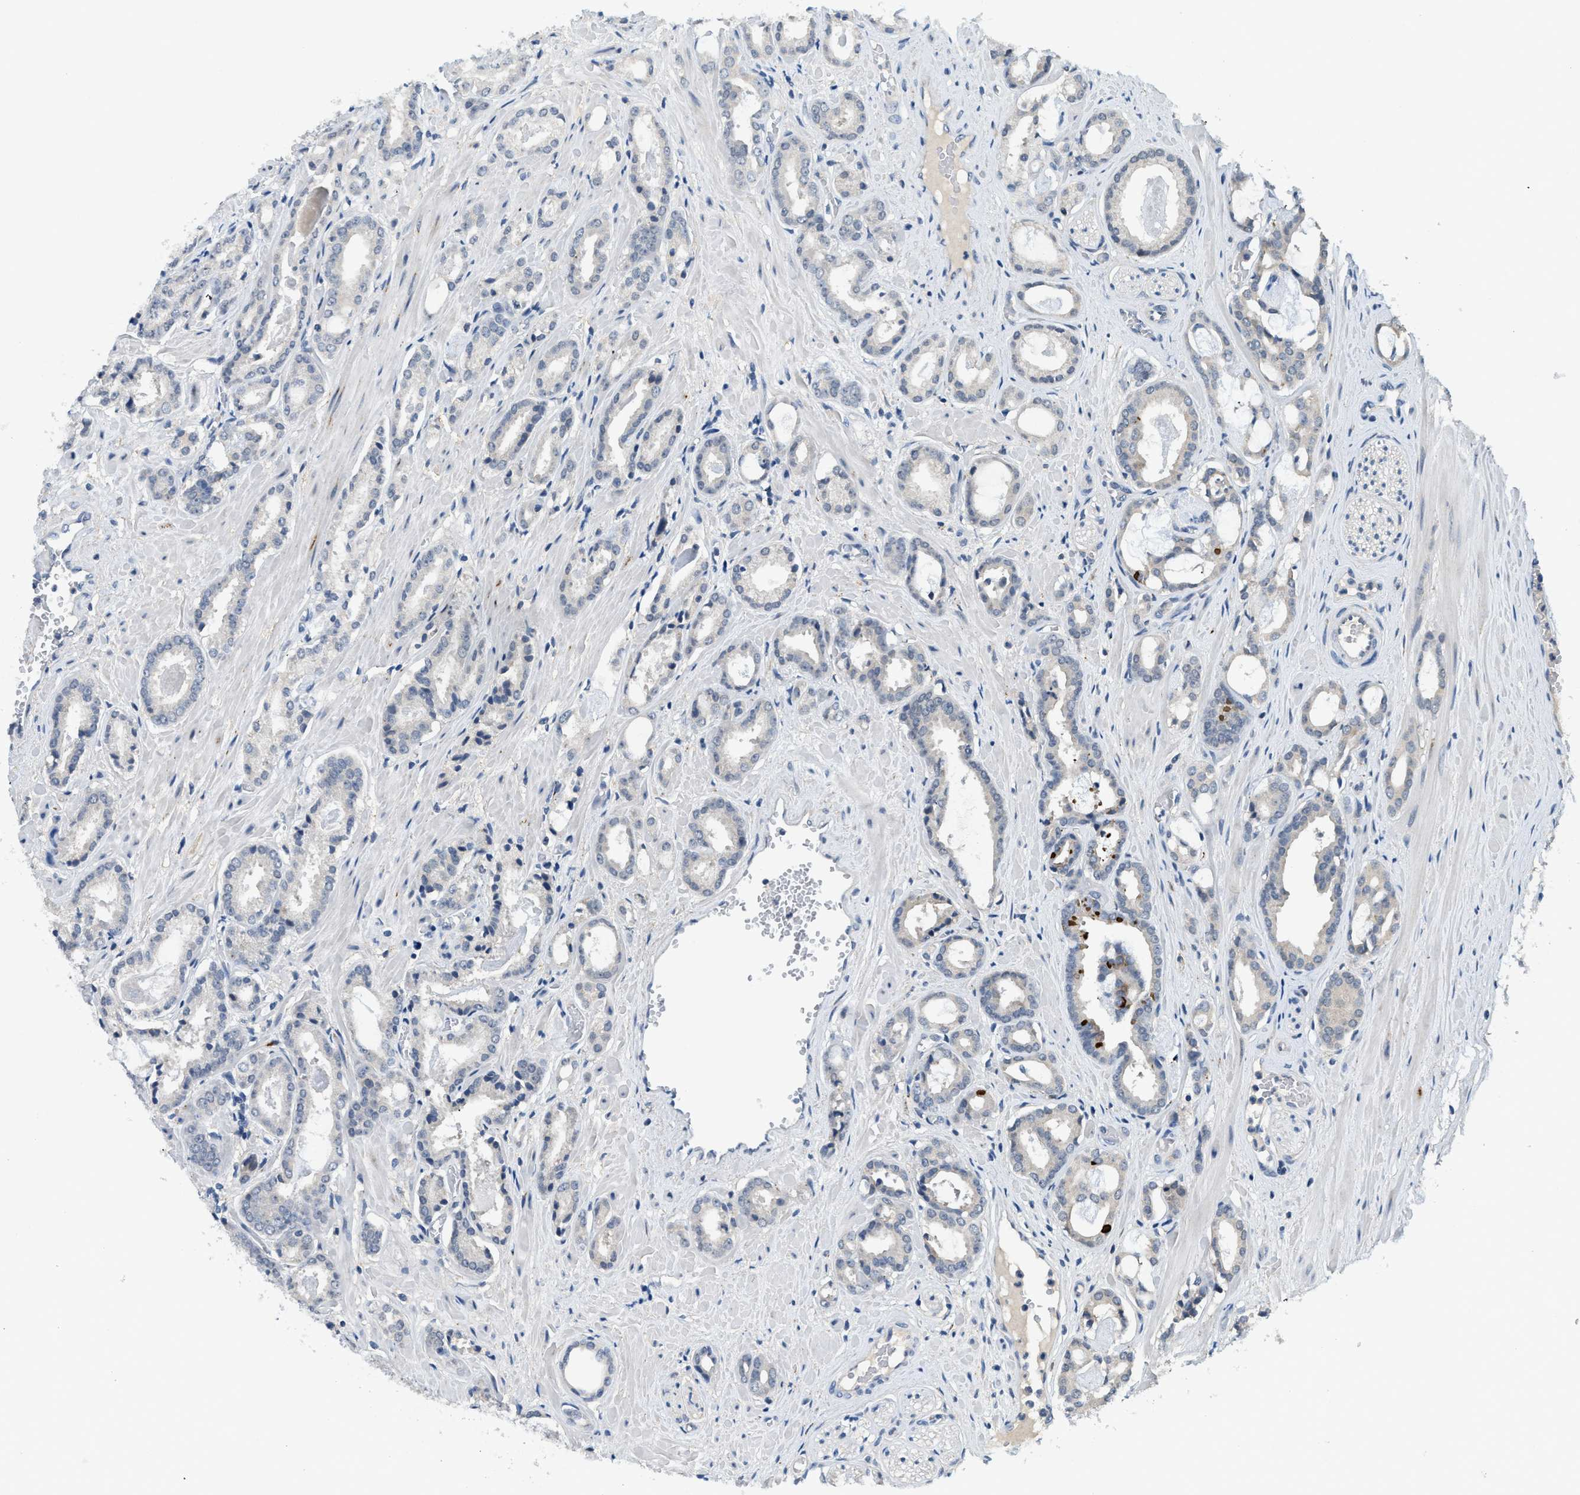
{"staining": {"intensity": "negative", "quantity": "none", "location": "none"}, "tissue": "prostate cancer", "cell_type": "Tumor cells", "image_type": "cancer", "snomed": [{"axis": "morphology", "description": "Adenocarcinoma, Low grade"}, {"axis": "topography", "description": "Prostate"}], "caption": "Human adenocarcinoma (low-grade) (prostate) stained for a protein using IHC shows no positivity in tumor cells.", "gene": "TMEM154", "patient": {"sex": "male", "age": 53}}